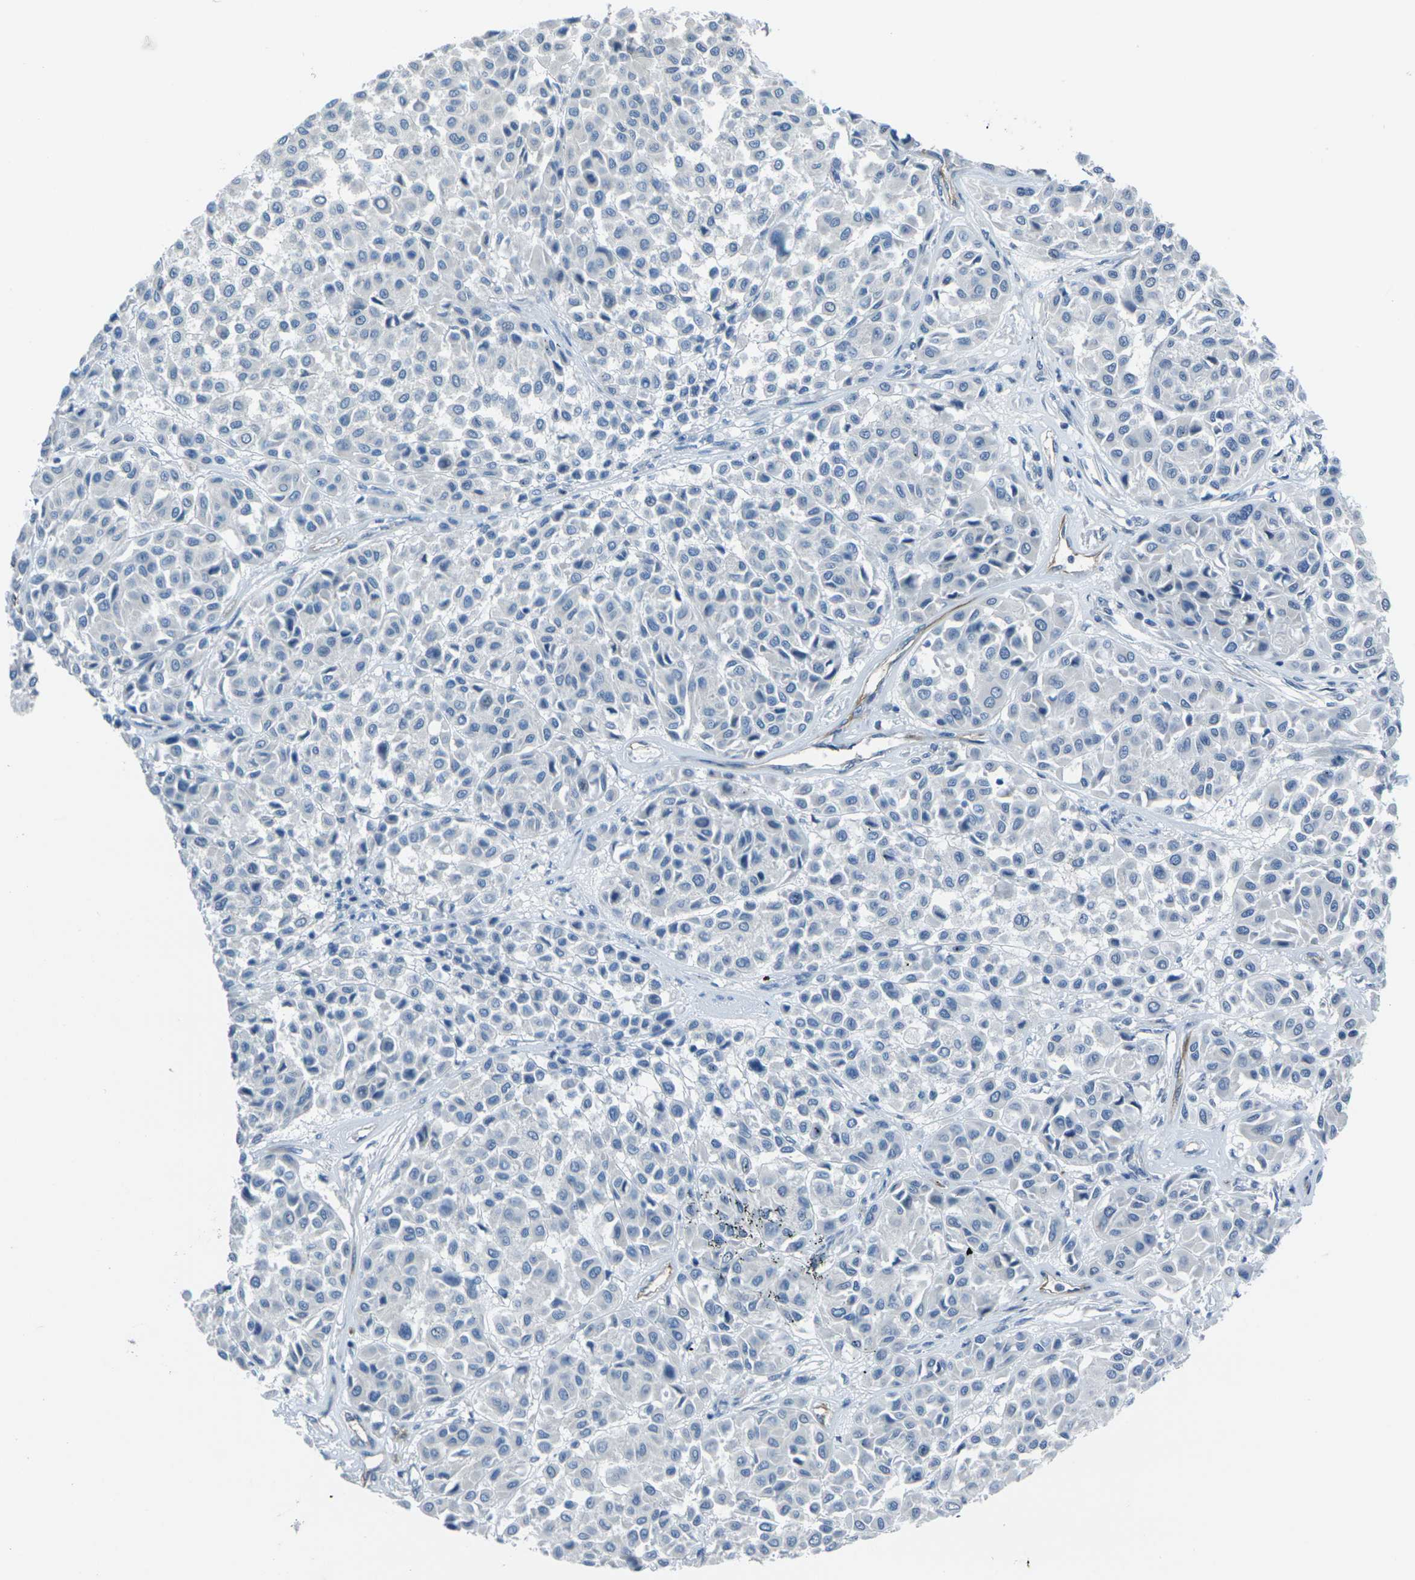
{"staining": {"intensity": "negative", "quantity": "none", "location": "none"}, "tissue": "melanoma", "cell_type": "Tumor cells", "image_type": "cancer", "snomed": [{"axis": "morphology", "description": "Malignant melanoma, Metastatic site"}, {"axis": "topography", "description": "Soft tissue"}], "caption": "Tumor cells show no significant protein expression in melanoma.", "gene": "HSPA12B", "patient": {"sex": "male", "age": 41}}